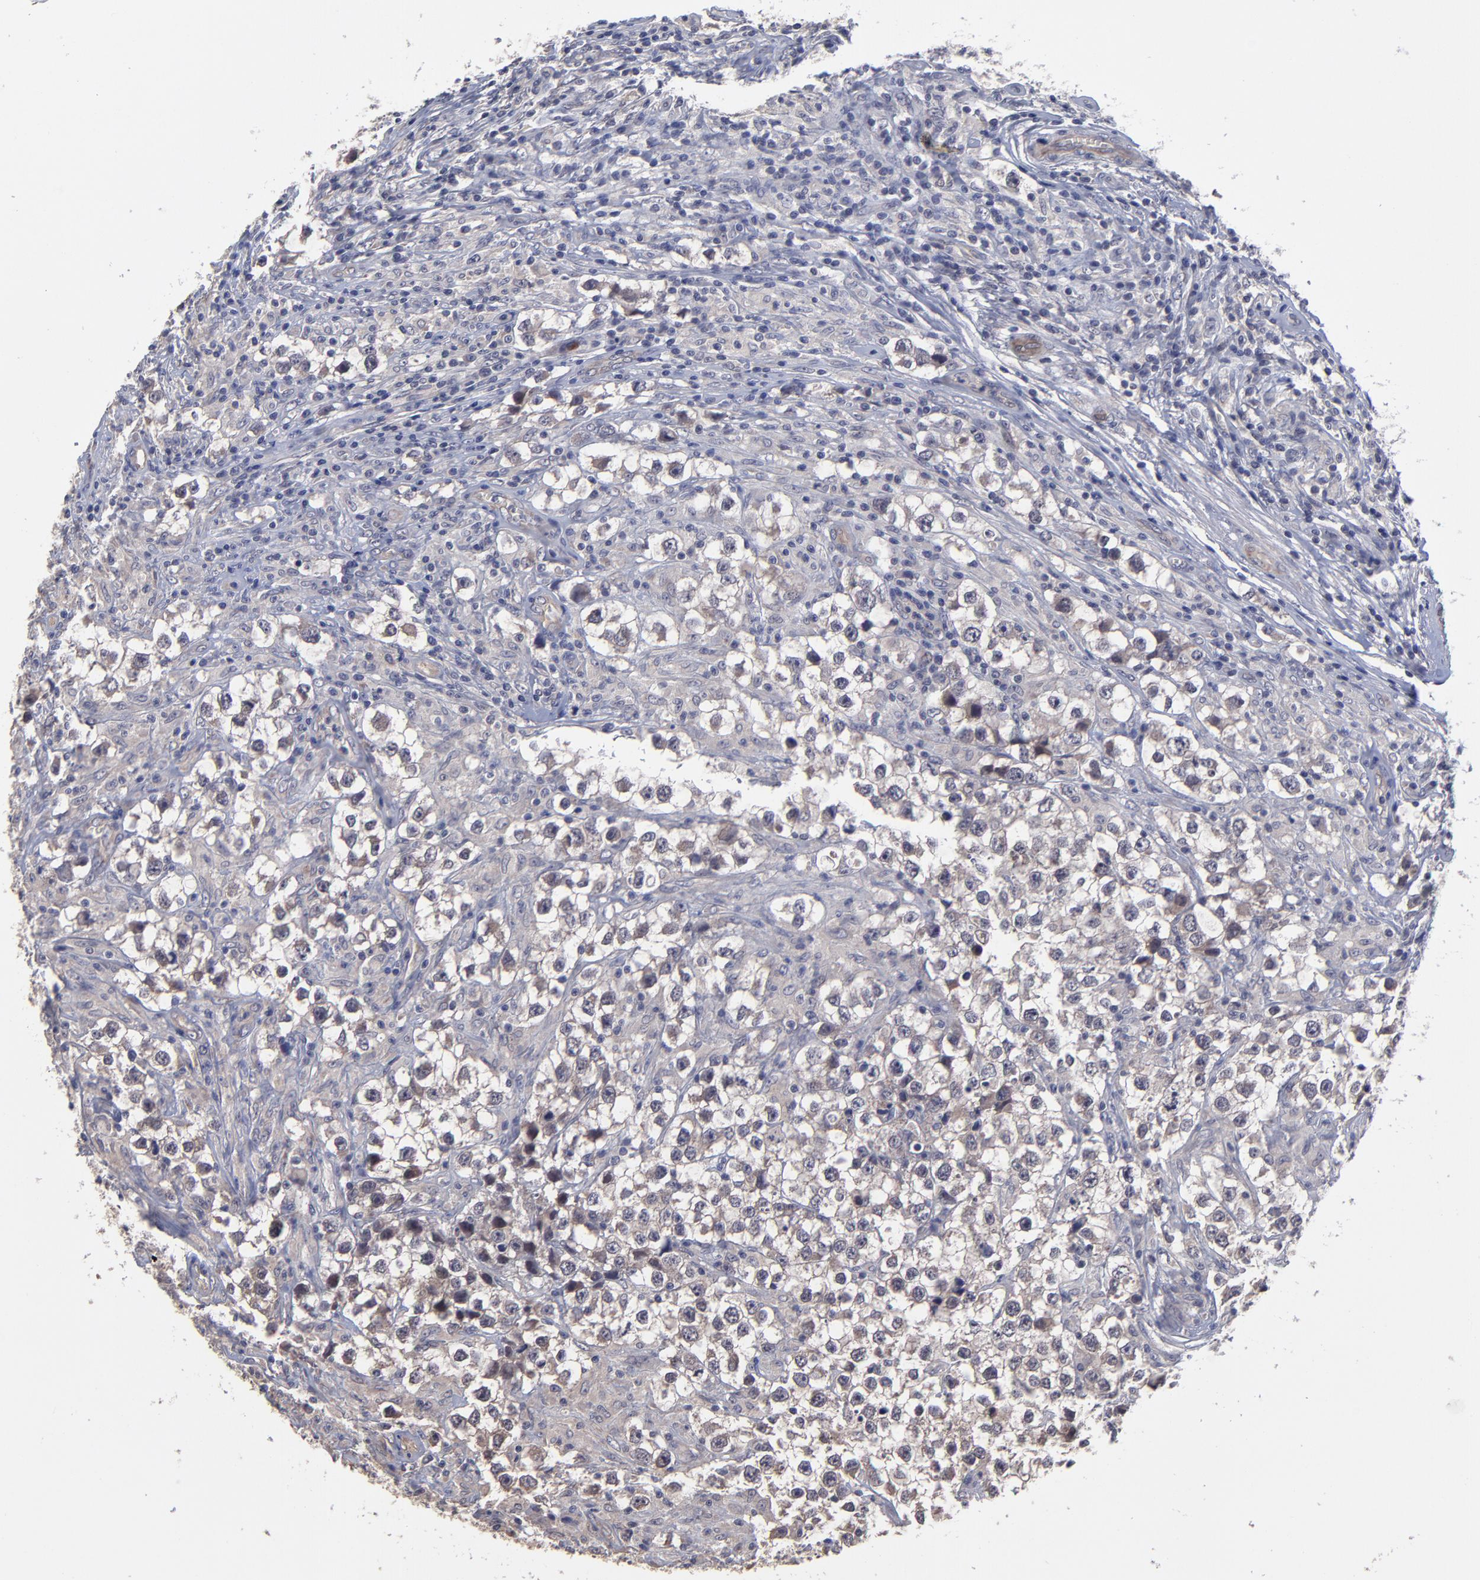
{"staining": {"intensity": "weak", "quantity": "<25%", "location": "cytoplasmic/membranous"}, "tissue": "testis cancer", "cell_type": "Tumor cells", "image_type": "cancer", "snomed": [{"axis": "morphology", "description": "Seminoma, NOS"}, {"axis": "topography", "description": "Testis"}], "caption": "Micrograph shows no protein expression in tumor cells of testis seminoma tissue.", "gene": "ZNF780B", "patient": {"sex": "male", "age": 32}}